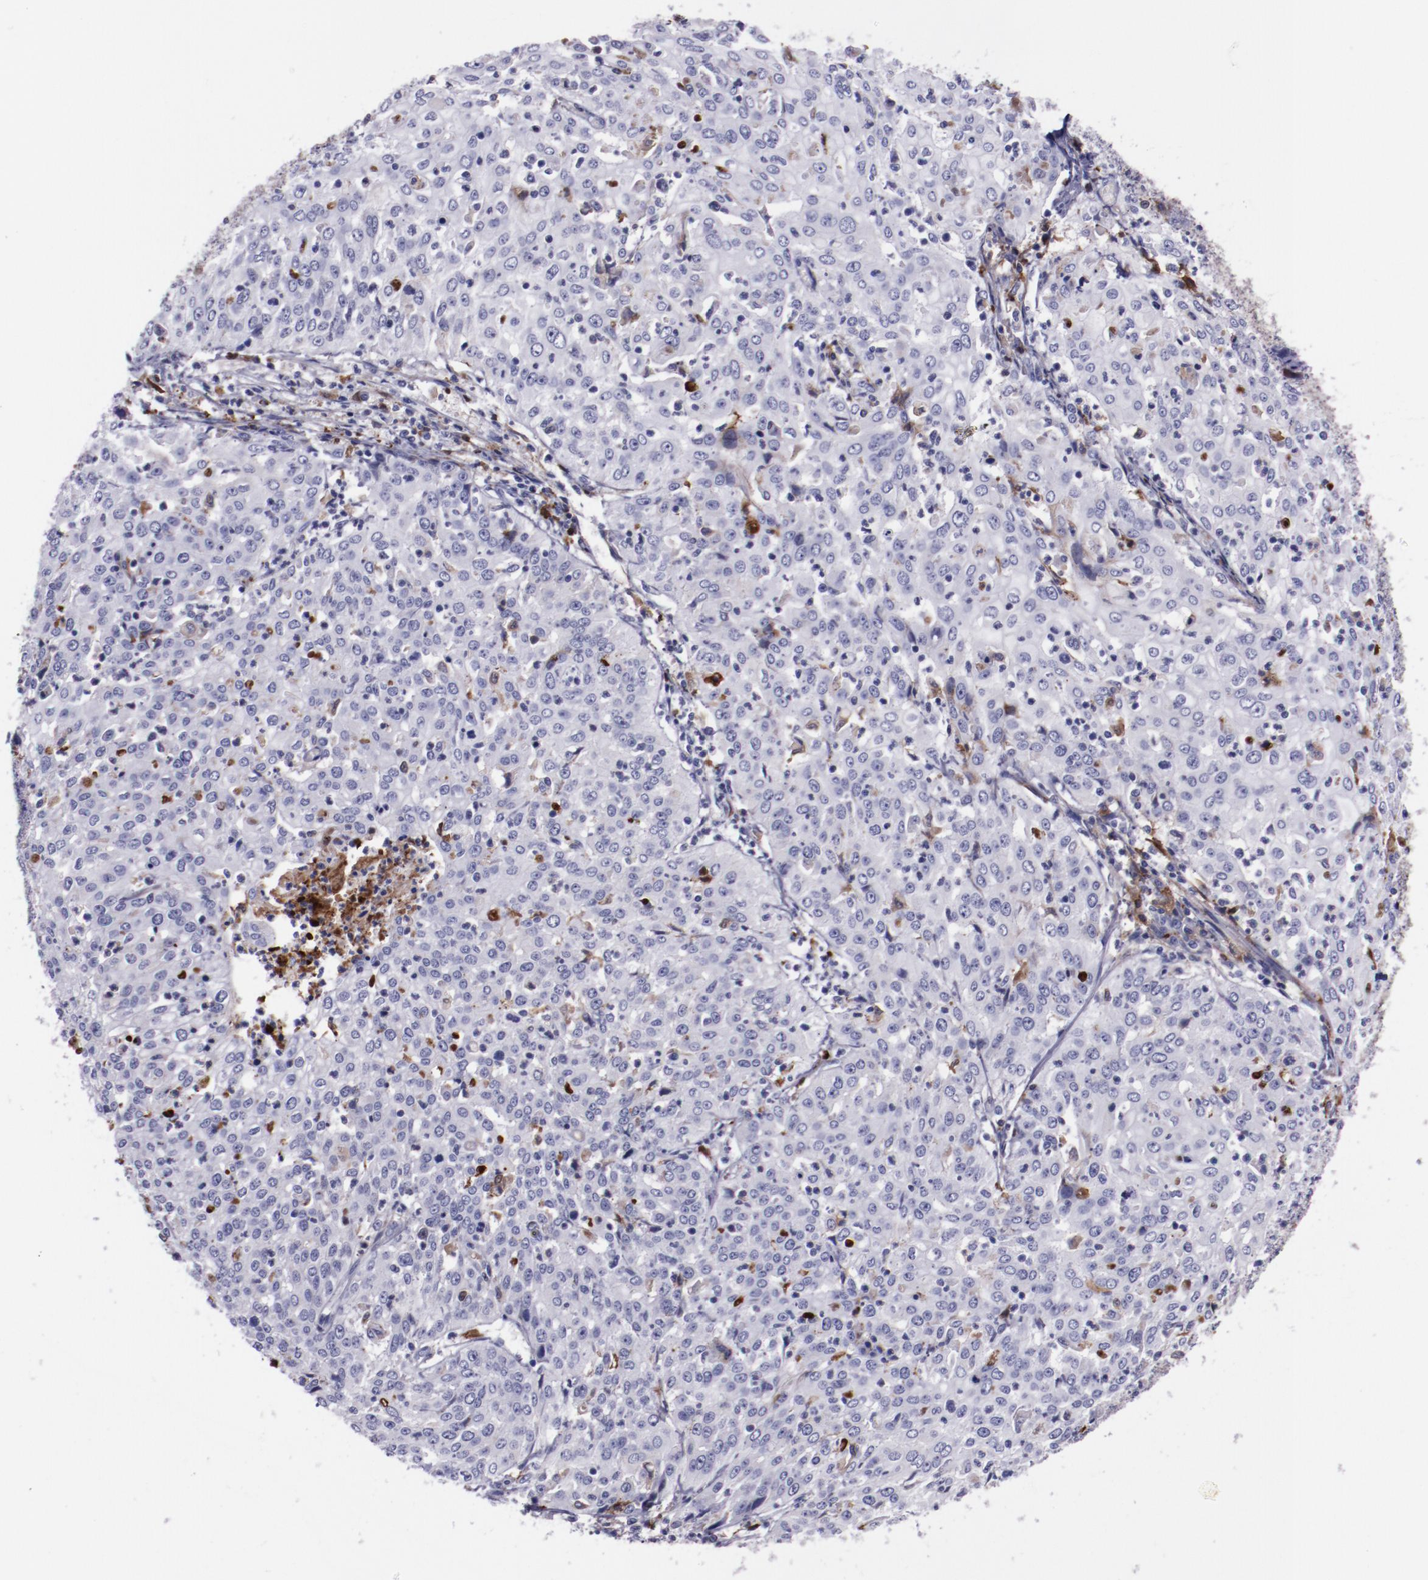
{"staining": {"intensity": "negative", "quantity": "none", "location": "none"}, "tissue": "cervical cancer", "cell_type": "Tumor cells", "image_type": "cancer", "snomed": [{"axis": "morphology", "description": "Squamous cell carcinoma, NOS"}, {"axis": "topography", "description": "Cervix"}], "caption": "High magnification brightfield microscopy of cervical cancer (squamous cell carcinoma) stained with DAB (3,3'-diaminobenzidine) (brown) and counterstained with hematoxylin (blue): tumor cells show no significant staining.", "gene": "APOH", "patient": {"sex": "female", "age": 39}}